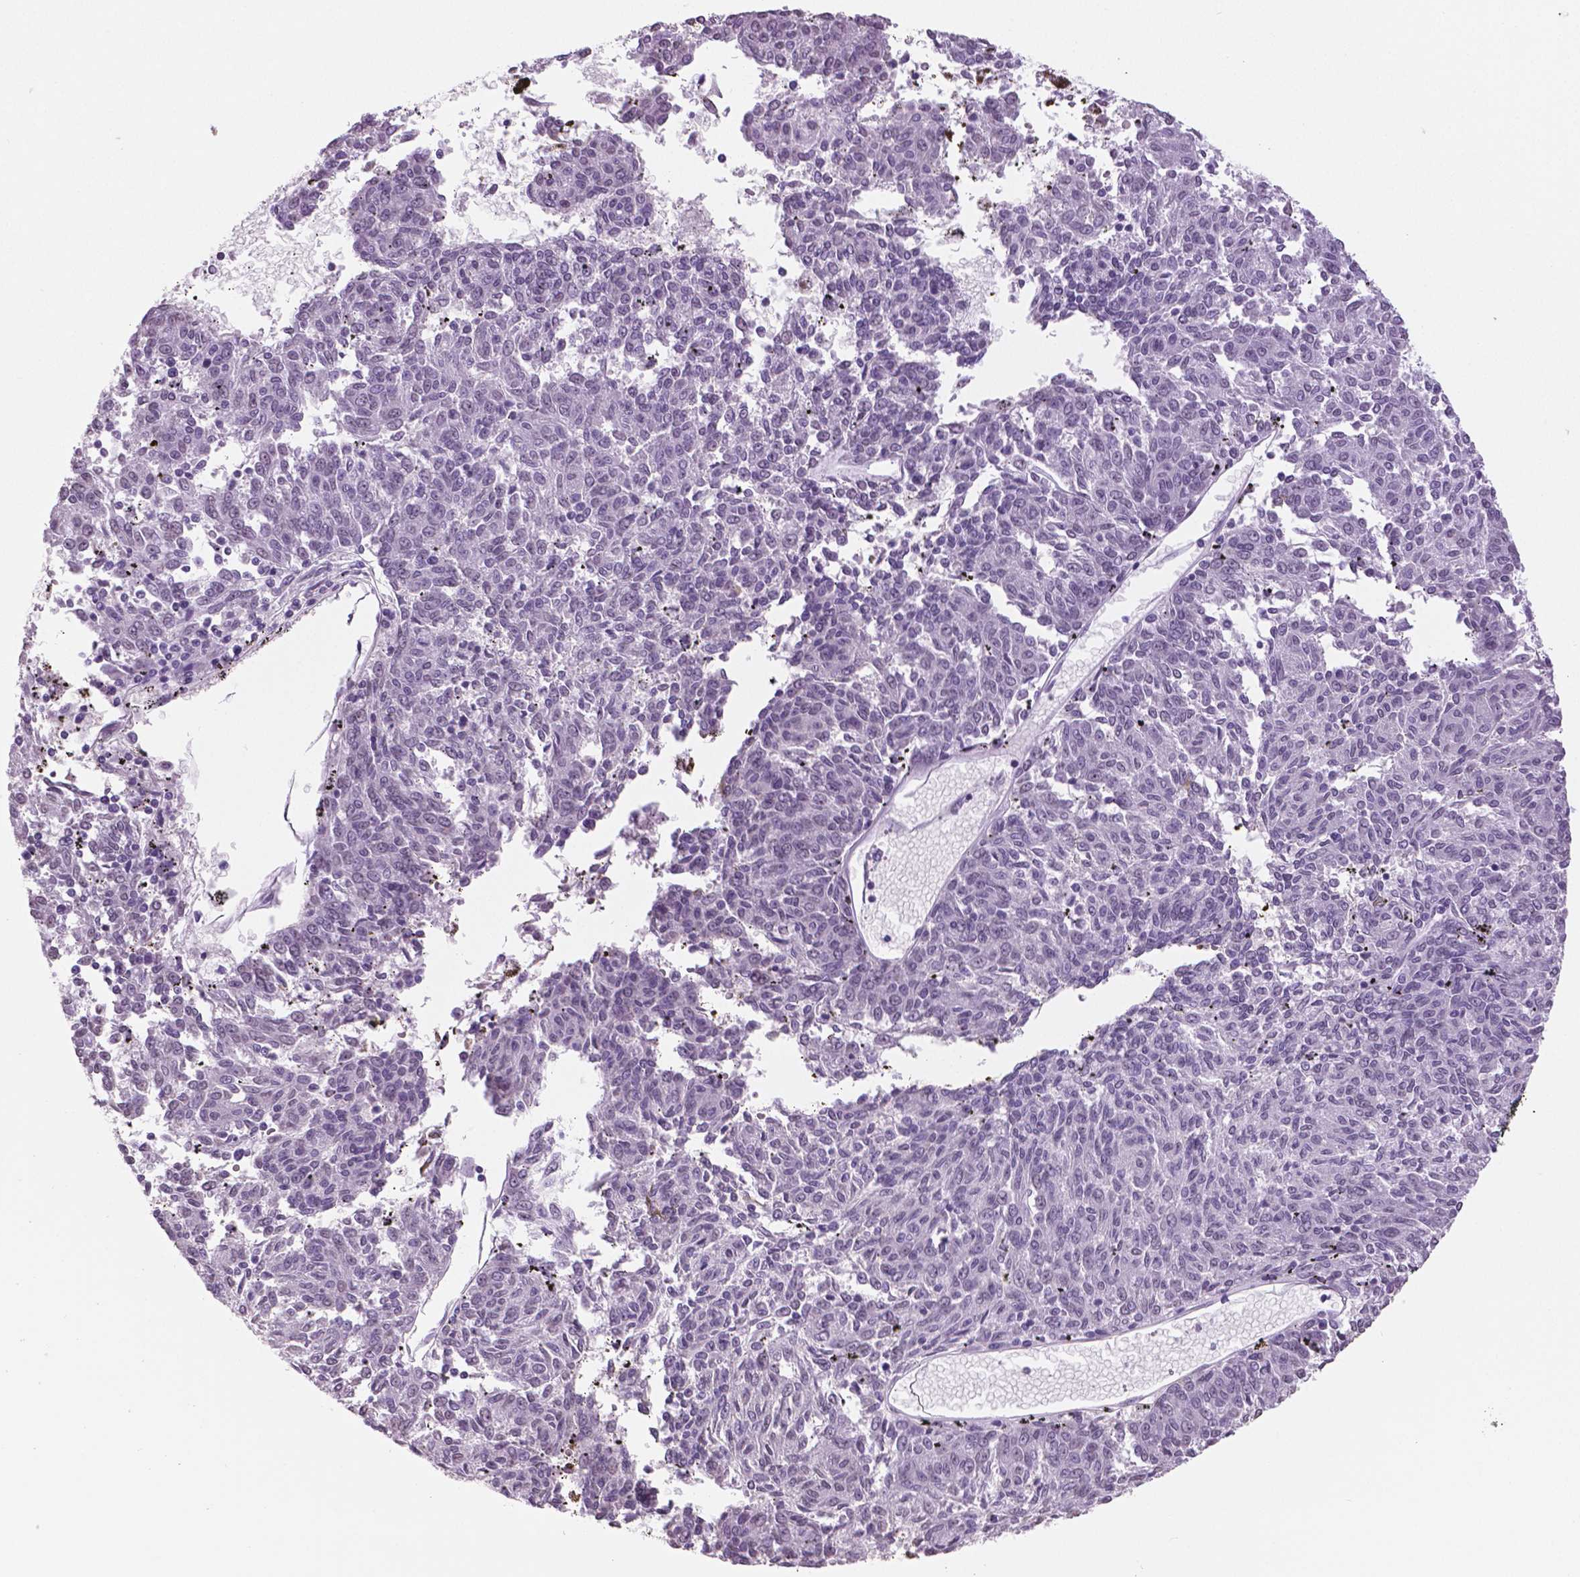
{"staining": {"intensity": "negative", "quantity": "none", "location": "none"}, "tissue": "melanoma", "cell_type": "Tumor cells", "image_type": "cancer", "snomed": [{"axis": "morphology", "description": "Malignant melanoma, NOS"}, {"axis": "topography", "description": "Skin"}], "caption": "This is a image of immunohistochemistry staining of malignant melanoma, which shows no staining in tumor cells.", "gene": "IGF2BP1", "patient": {"sex": "female", "age": 72}}